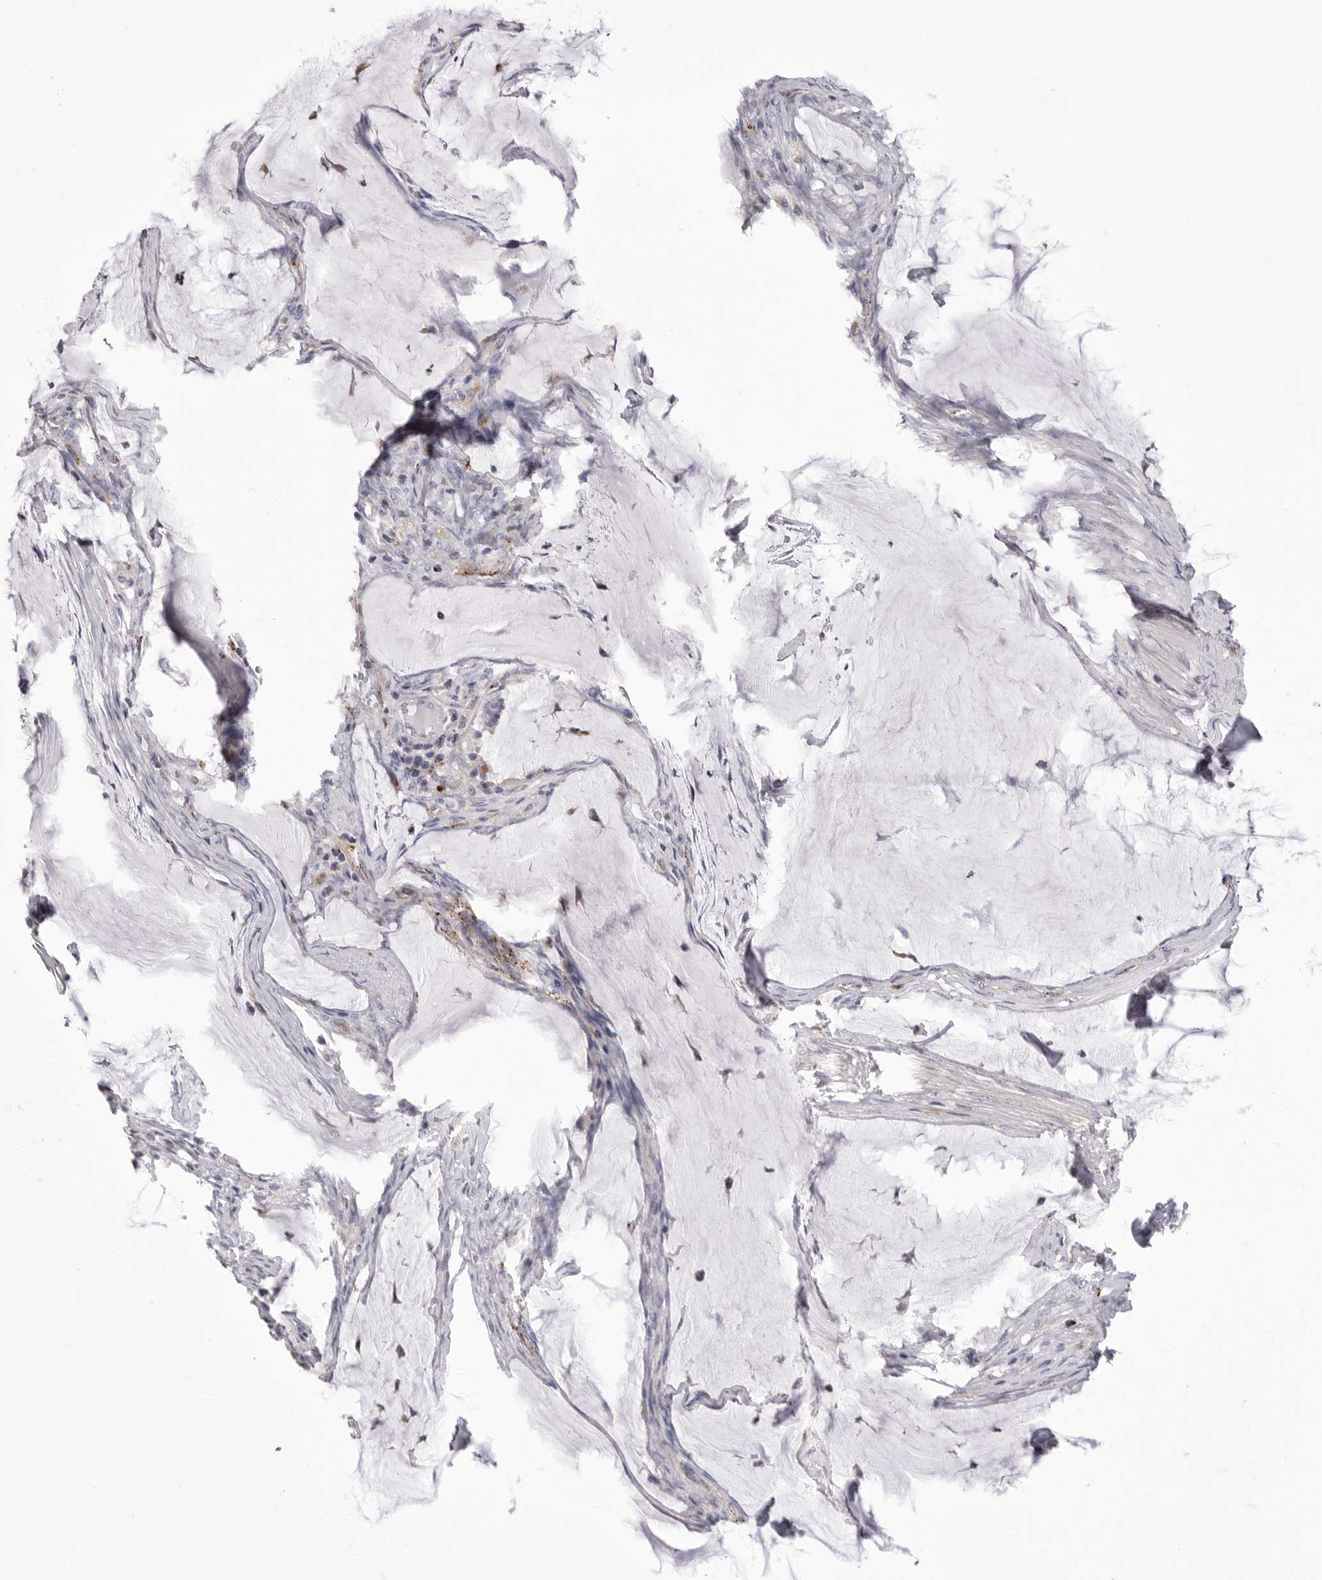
{"staining": {"intensity": "negative", "quantity": "none", "location": "none"}, "tissue": "ovarian cancer", "cell_type": "Tumor cells", "image_type": "cancer", "snomed": [{"axis": "morphology", "description": "Cystadenocarcinoma, mucinous, NOS"}, {"axis": "topography", "description": "Ovary"}], "caption": "A photomicrograph of ovarian cancer (mucinous cystadenocarcinoma) stained for a protein demonstrates no brown staining in tumor cells.", "gene": "PSPN", "patient": {"sex": "female", "age": 61}}